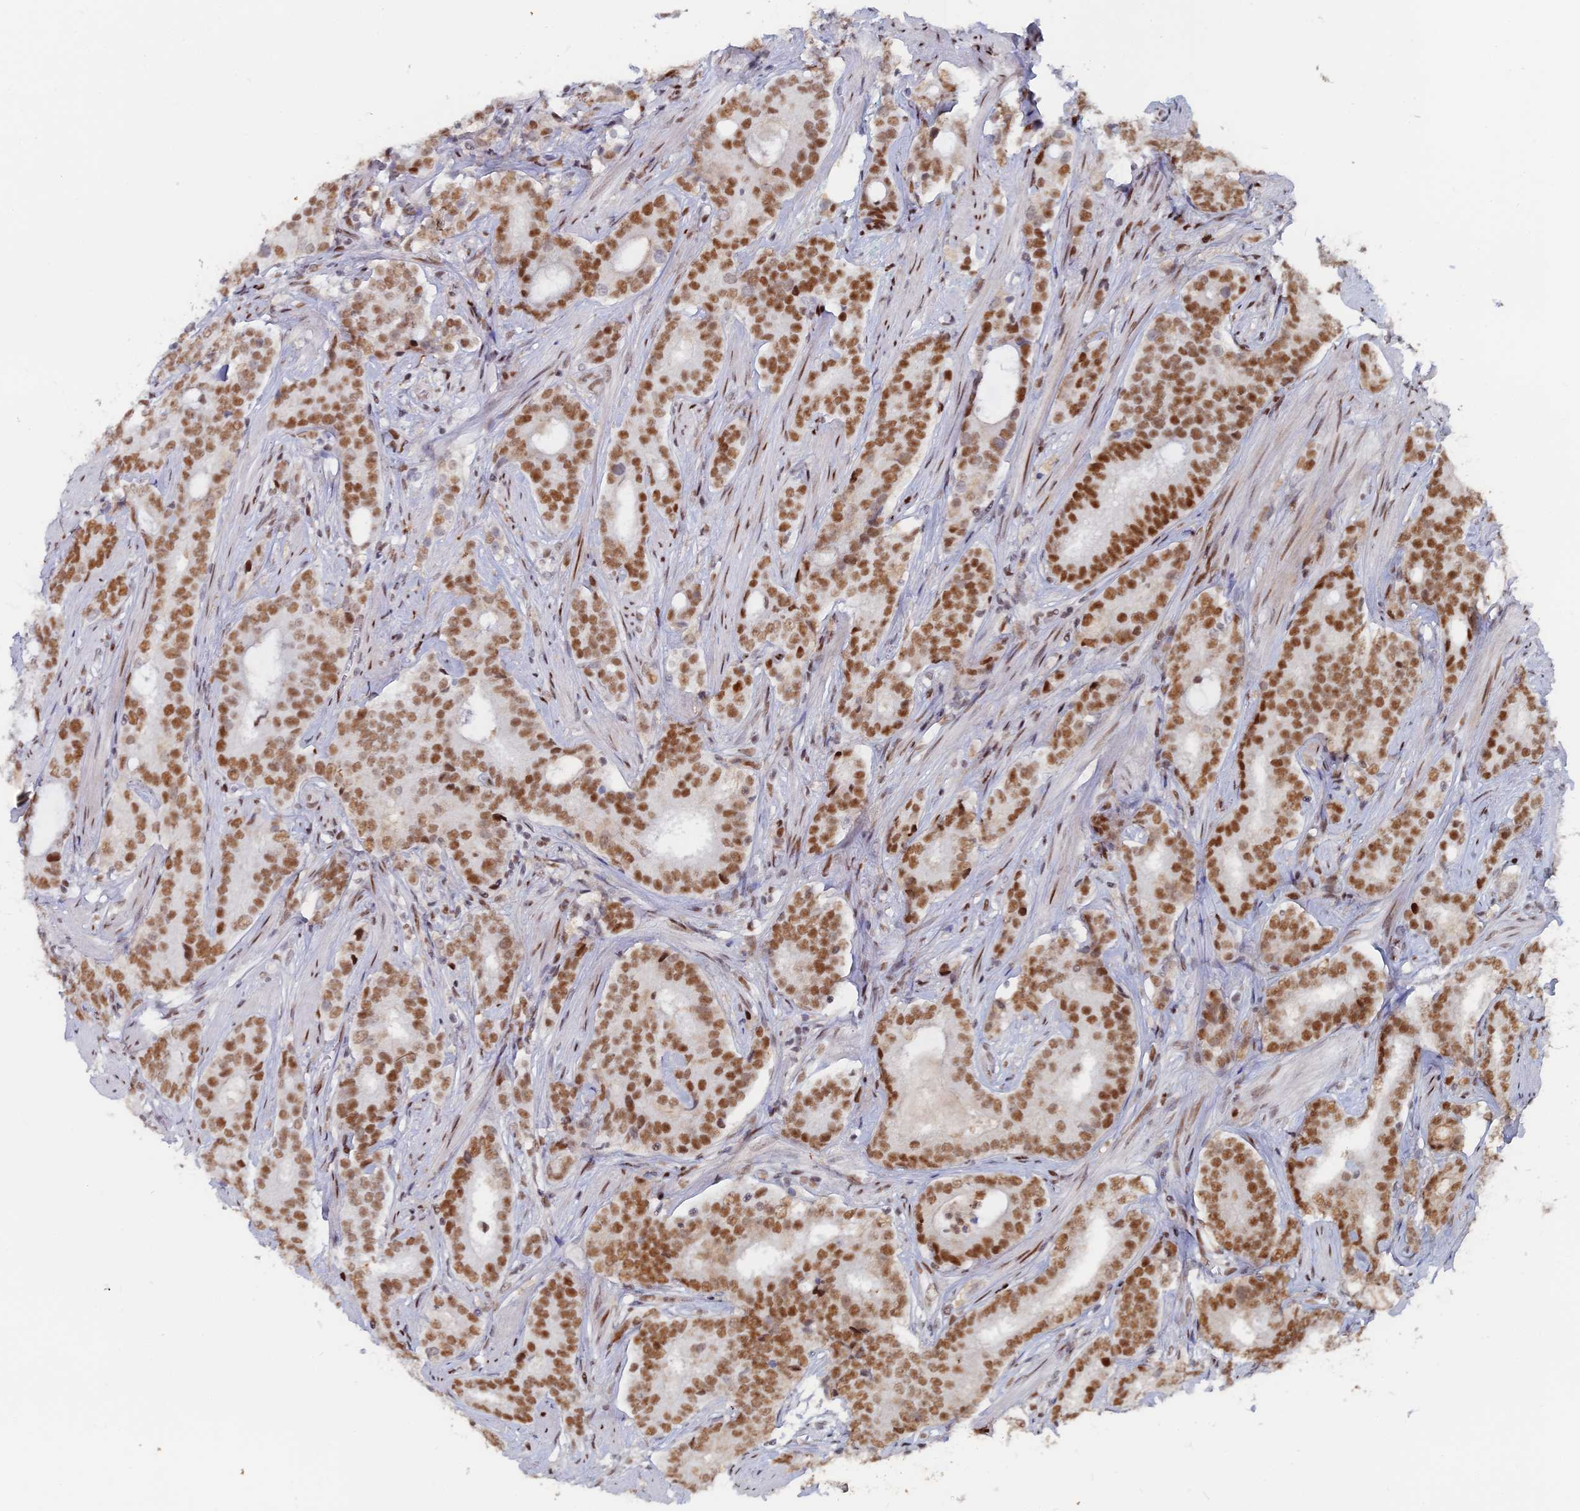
{"staining": {"intensity": "moderate", "quantity": ">75%", "location": "nuclear"}, "tissue": "prostate cancer", "cell_type": "Tumor cells", "image_type": "cancer", "snomed": [{"axis": "morphology", "description": "Adenocarcinoma, High grade"}, {"axis": "topography", "description": "Prostate"}], "caption": "DAB (3,3'-diaminobenzidine) immunohistochemical staining of prostate cancer (high-grade adenocarcinoma) reveals moderate nuclear protein staining in approximately >75% of tumor cells.", "gene": "GSC2", "patient": {"sex": "male", "age": 63}}